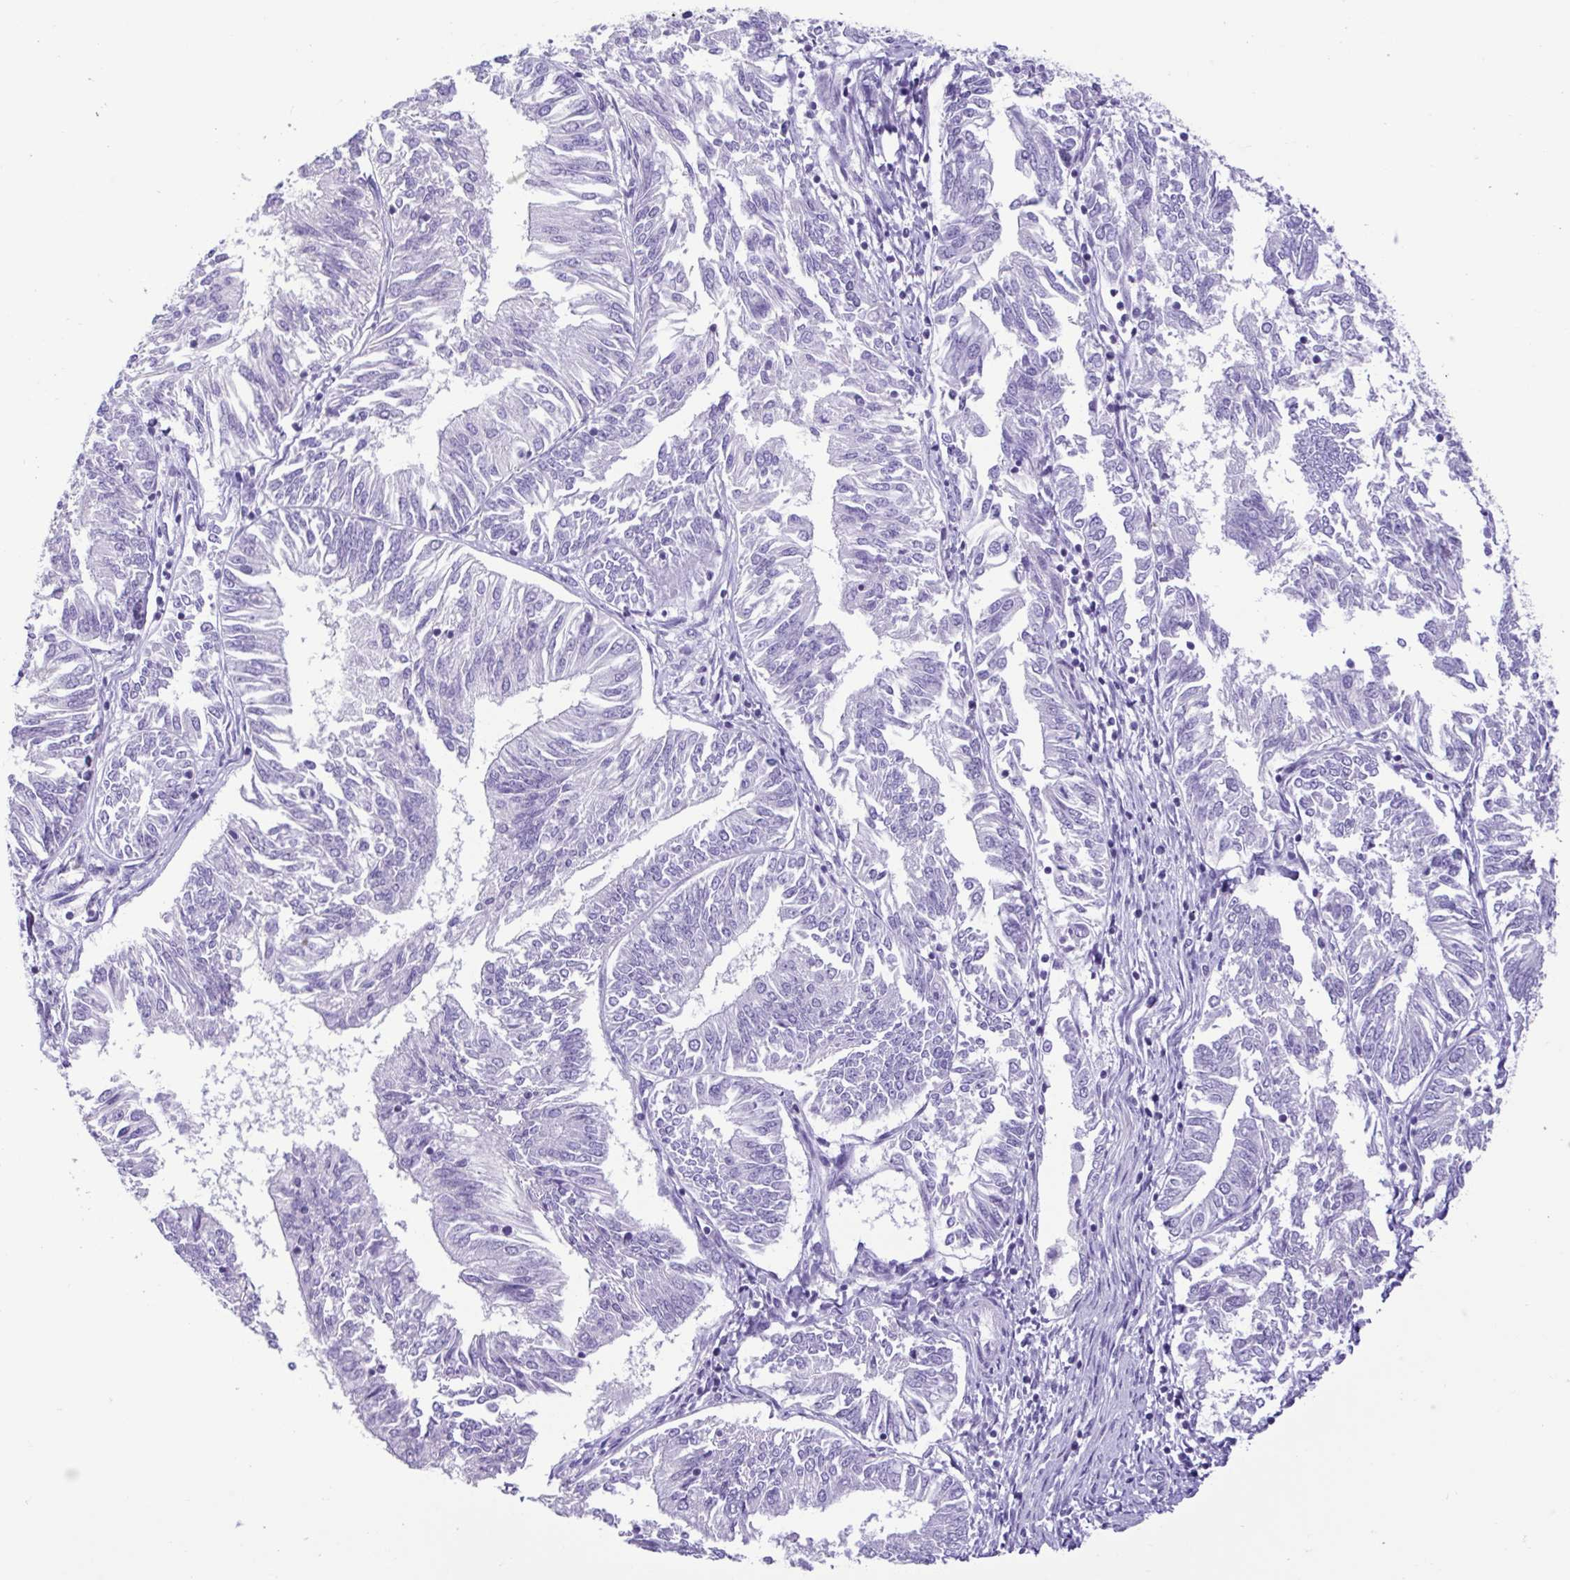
{"staining": {"intensity": "negative", "quantity": "none", "location": "none"}, "tissue": "endometrial cancer", "cell_type": "Tumor cells", "image_type": "cancer", "snomed": [{"axis": "morphology", "description": "Adenocarcinoma, NOS"}, {"axis": "topography", "description": "Endometrium"}], "caption": "There is no significant staining in tumor cells of endometrial cancer. (IHC, brightfield microscopy, high magnification).", "gene": "CBY2", "patient": {"sex": "female", "age": 58}}